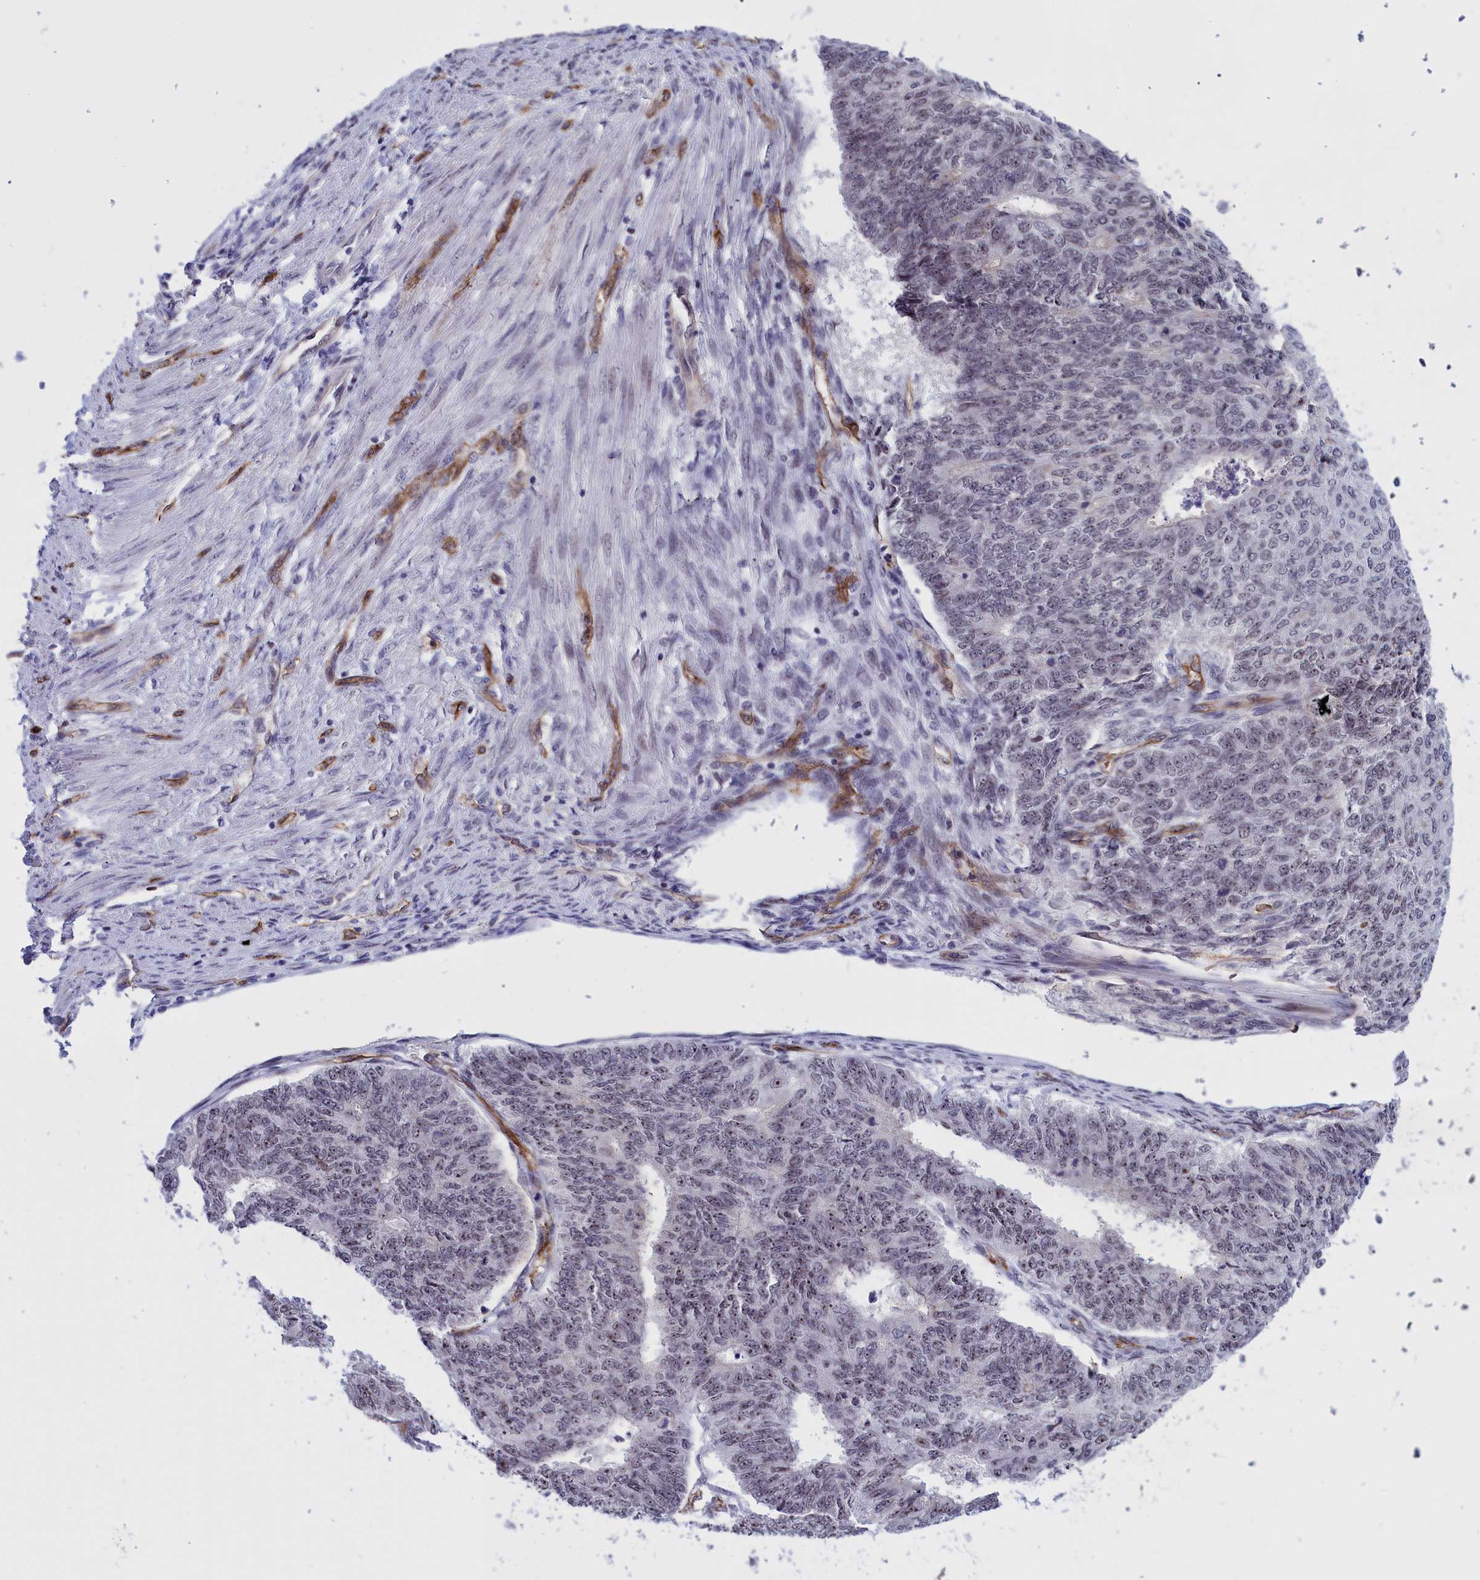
{"staining": {"intensity": "weak", "quantity": "25%-75%", "location": "nuclear"}, "tissue": "endometrial cancer", "cell_type": "Tumor cells", "image_type": "cancer", "snomed": [{"axis": "morphology", "description": "Adenocarcinoma, NOS"}, {"axis": "topography", "description": "Endometrium"}], "caption": "DAB immunohistochemical staining of human endometrial cancer demonstrates weak nuclear protein staining in about 25%-75% of tumor cells.", "gene": "MPND", "patient": {"sex": "female", "age": 32}}